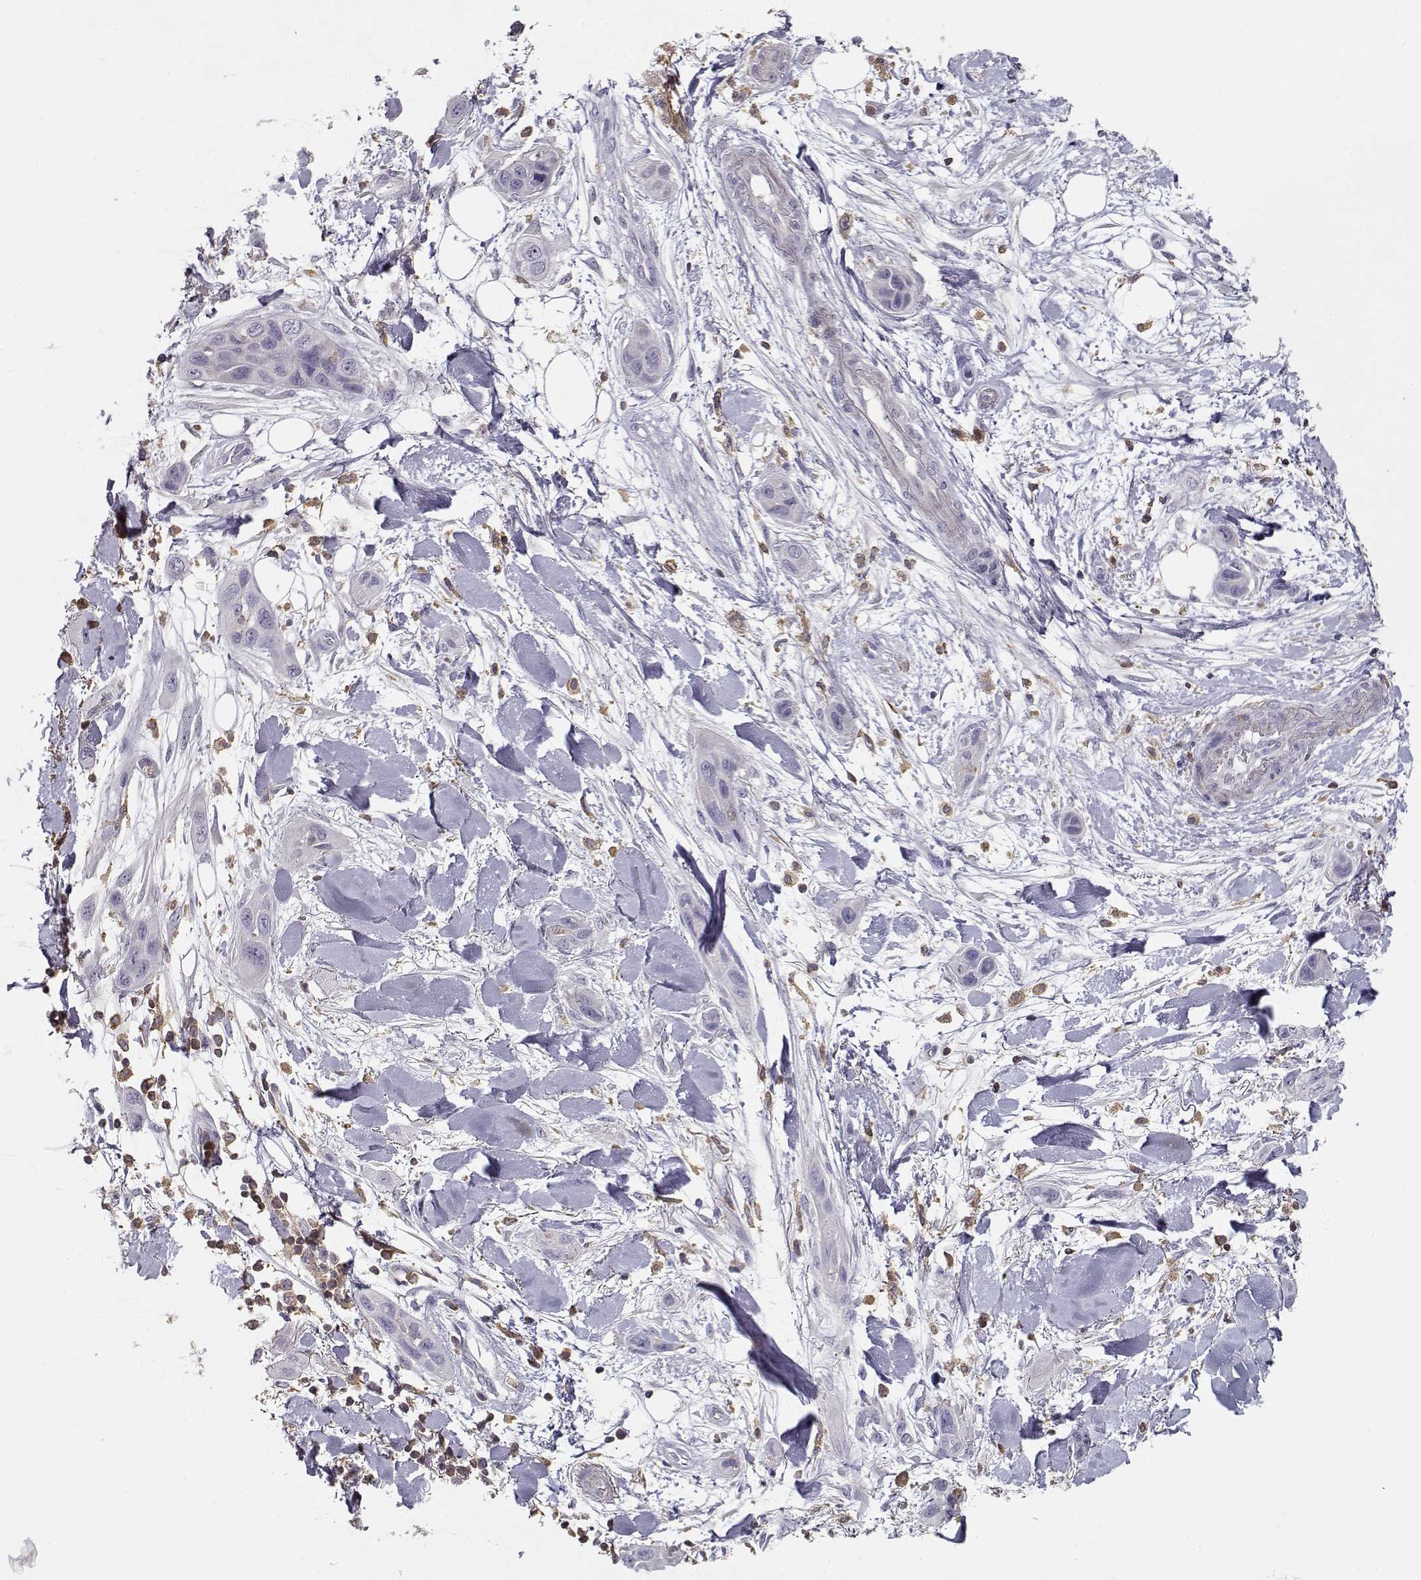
{"staining": {"intensity": "negative", "quantity": "none", "location": "none"}, "tissue": "skin cancer", "cell_type": "Tumor cells", "image_type": "cancer", "snomed": [{"axis": "morphology", "description": "Squamous cell carcinoma, NOS"}, {"axis": "topography", "description": "Skin"}], "caption": "DAB immunohistochemical staining of skin cancer (squamous cell carcinoma) displays no significant expression in tumor cells.", "gene": "VAV1", "patient": {"sex": "male", "age": 79}}